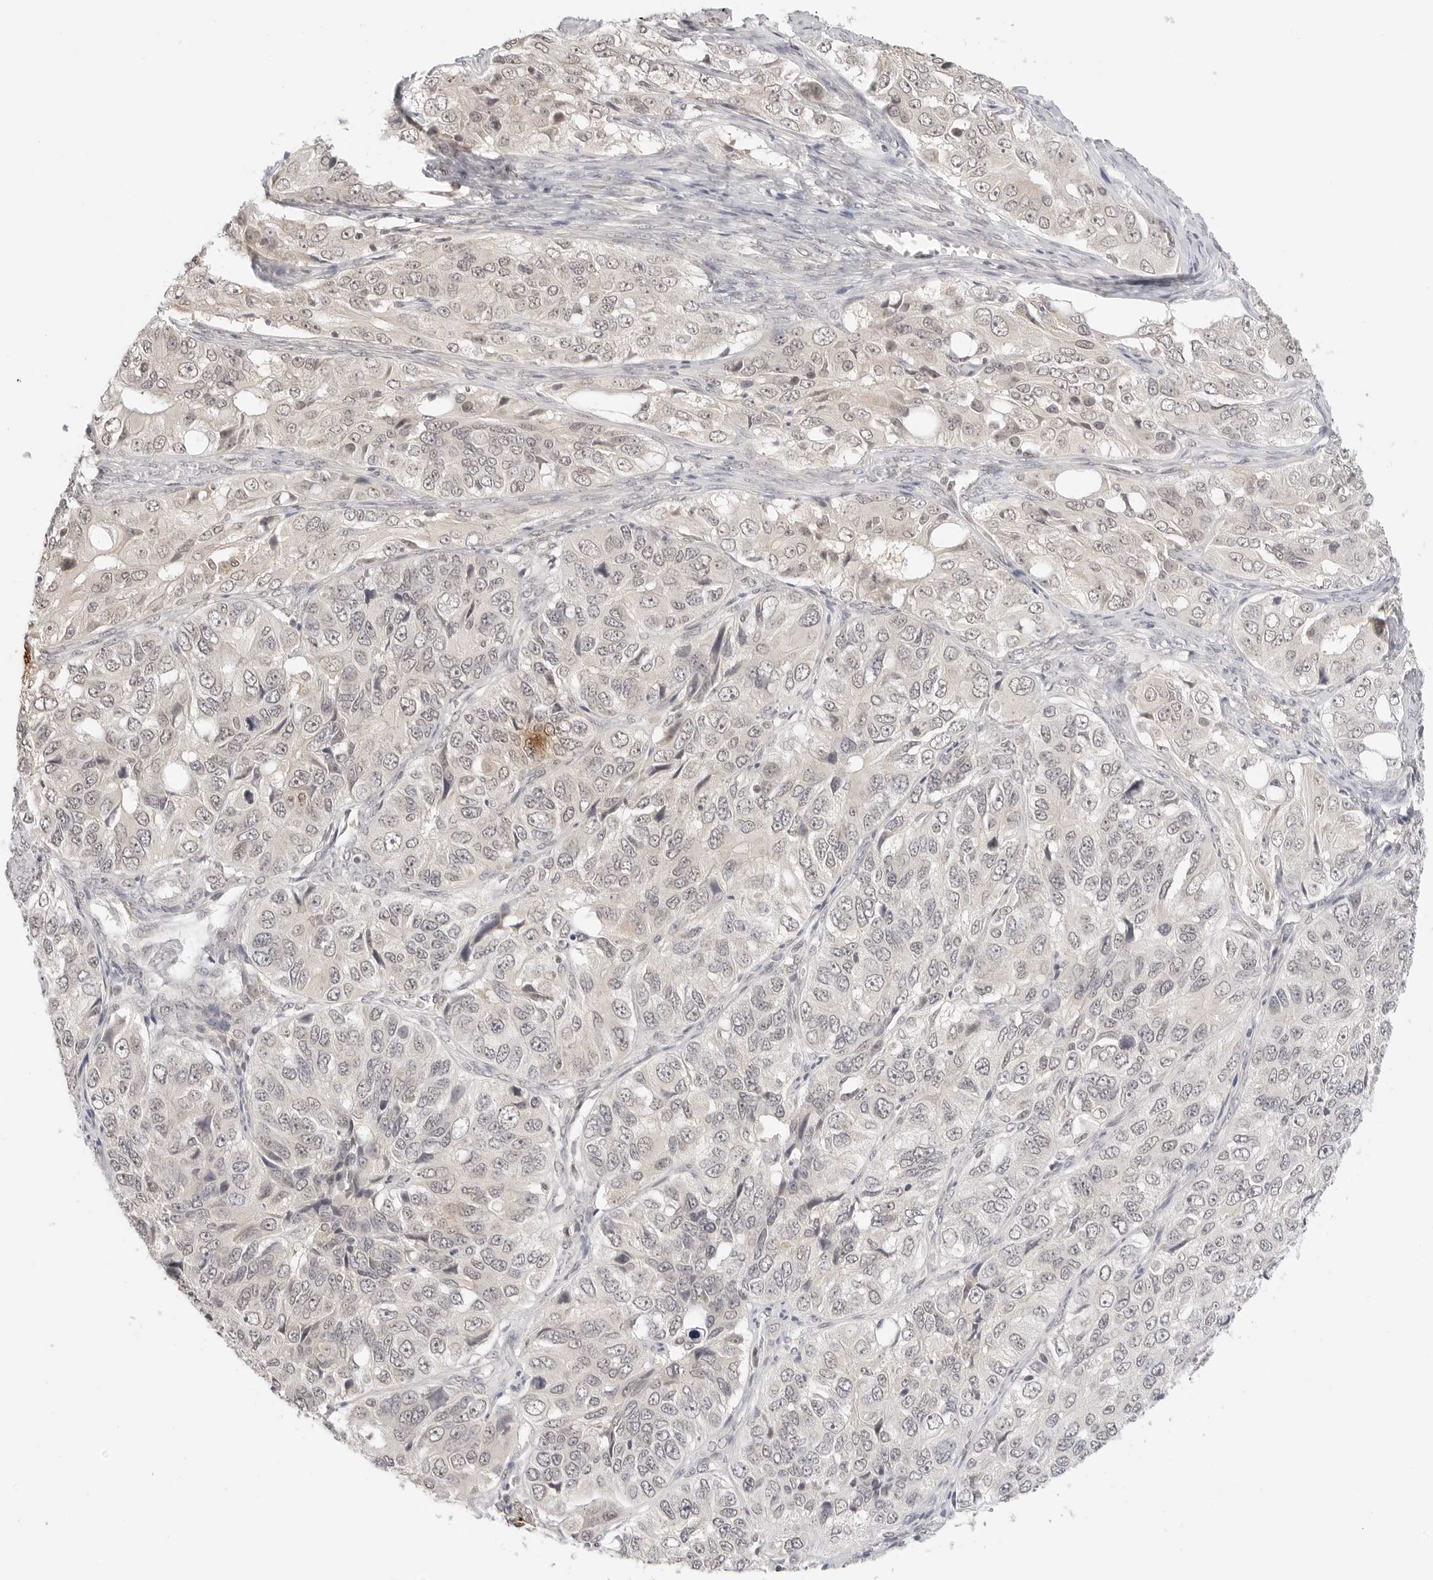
{"staining": {"intensity": "negative", "quantity": "none", "location": "none"}, "tissue": "ovarian cancer", "cell_type": "Tumor cells", "image_type": "cancer", "snomed": [{"axis": "morphology", "description": "Carcinoma, endometroid"}, {"axis": "topography", "description": "Ovary"}], "caption": "Immunohistochemical staining of ovarian endometroid carcinoma exhibits no significant staining in tumor cells.", "gene": "GPR34", "patient": {"sex": "female", "age": 51}}